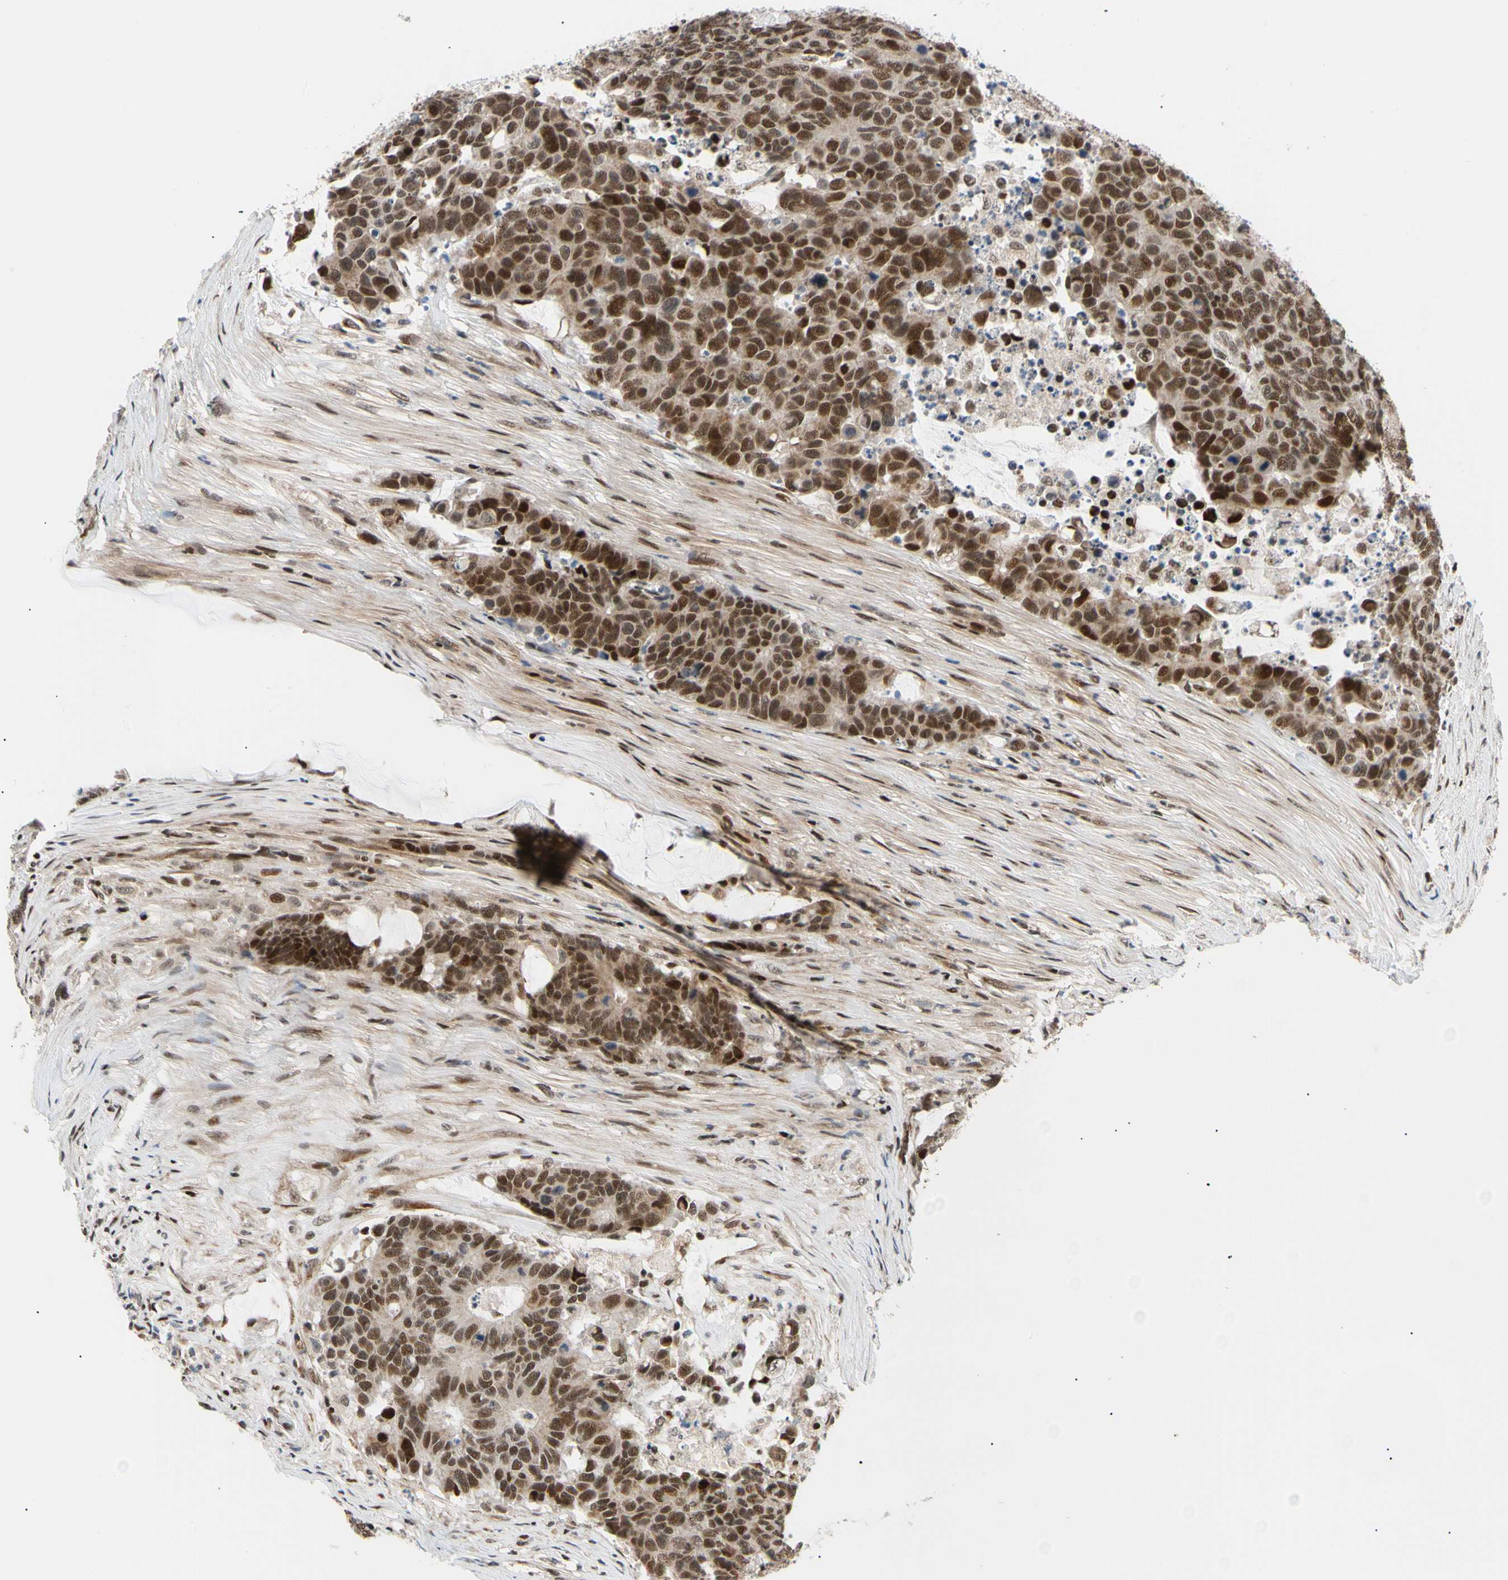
{"staining": {"intensity": "moderate", "quantity": ">75%", "location": "nuclear"}, "tissue": "colorectal cancer", "cell_type": "Tumor cells", "image_type": "cancer", "snomed": [{"axis": "morphology", "description": "Adenocarcinoma, NOS"}, {"axis": "topography", "description": "Colon"}], "caption": "Moderate nuclear positivity is seen in about >75% of tumor cells in adenocarcinoma (colorectal).", "gene": "E2F1", "patient": {"sex": "female", "age": 86}}